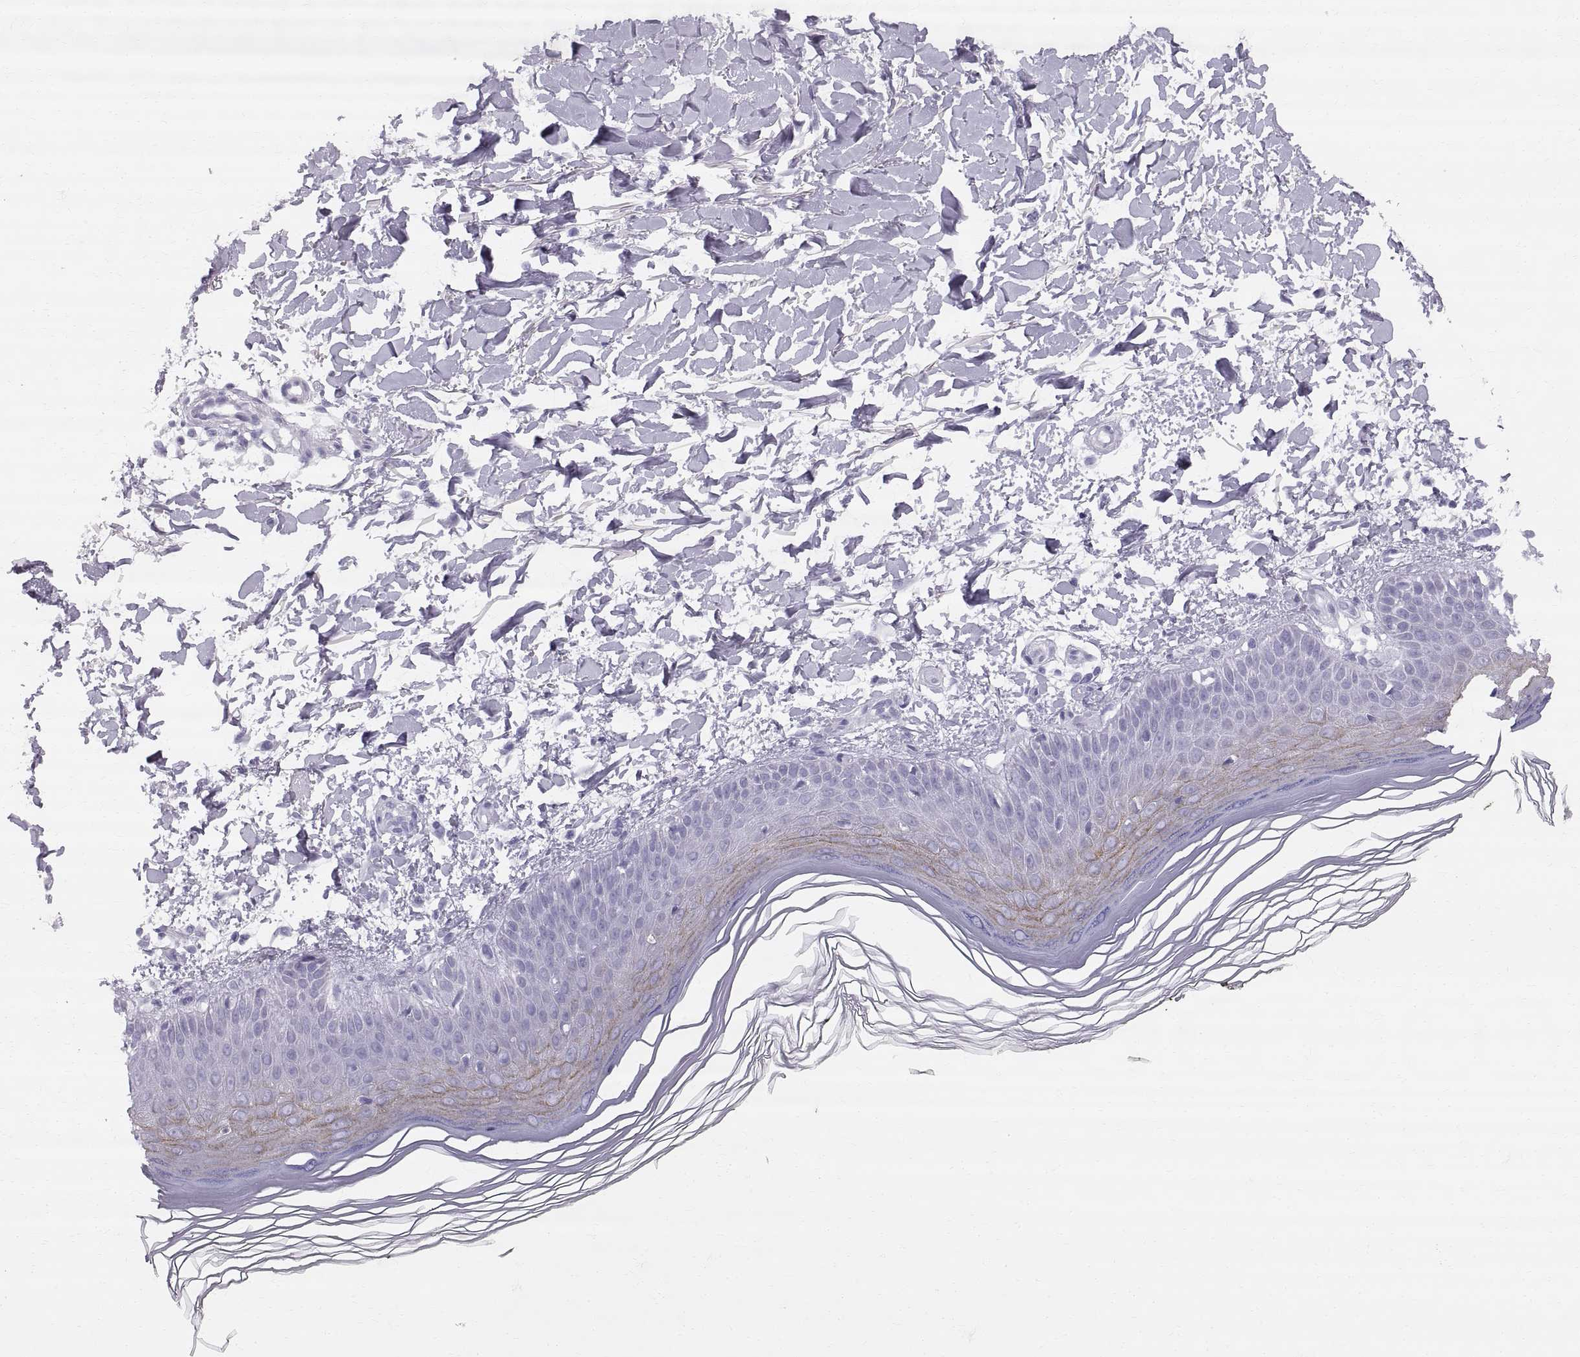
{"staining": {"intensity": "negative", "quantity": "none", "location": "none"}, "tissue": "skin", "cell_type": "Fibroblasts", "image_type": "normal", "snomed": [{"axis": "morphology", "description": "Normal tissue, NOS"}, {"axis": "topography", "description": "Skin"}], "caption": "Photomicrograph shows no significant protein positivity in fibroblasts of benign skin.", "gene": "SLC22A6", "patient": {"sex": "female", "age": 62}}